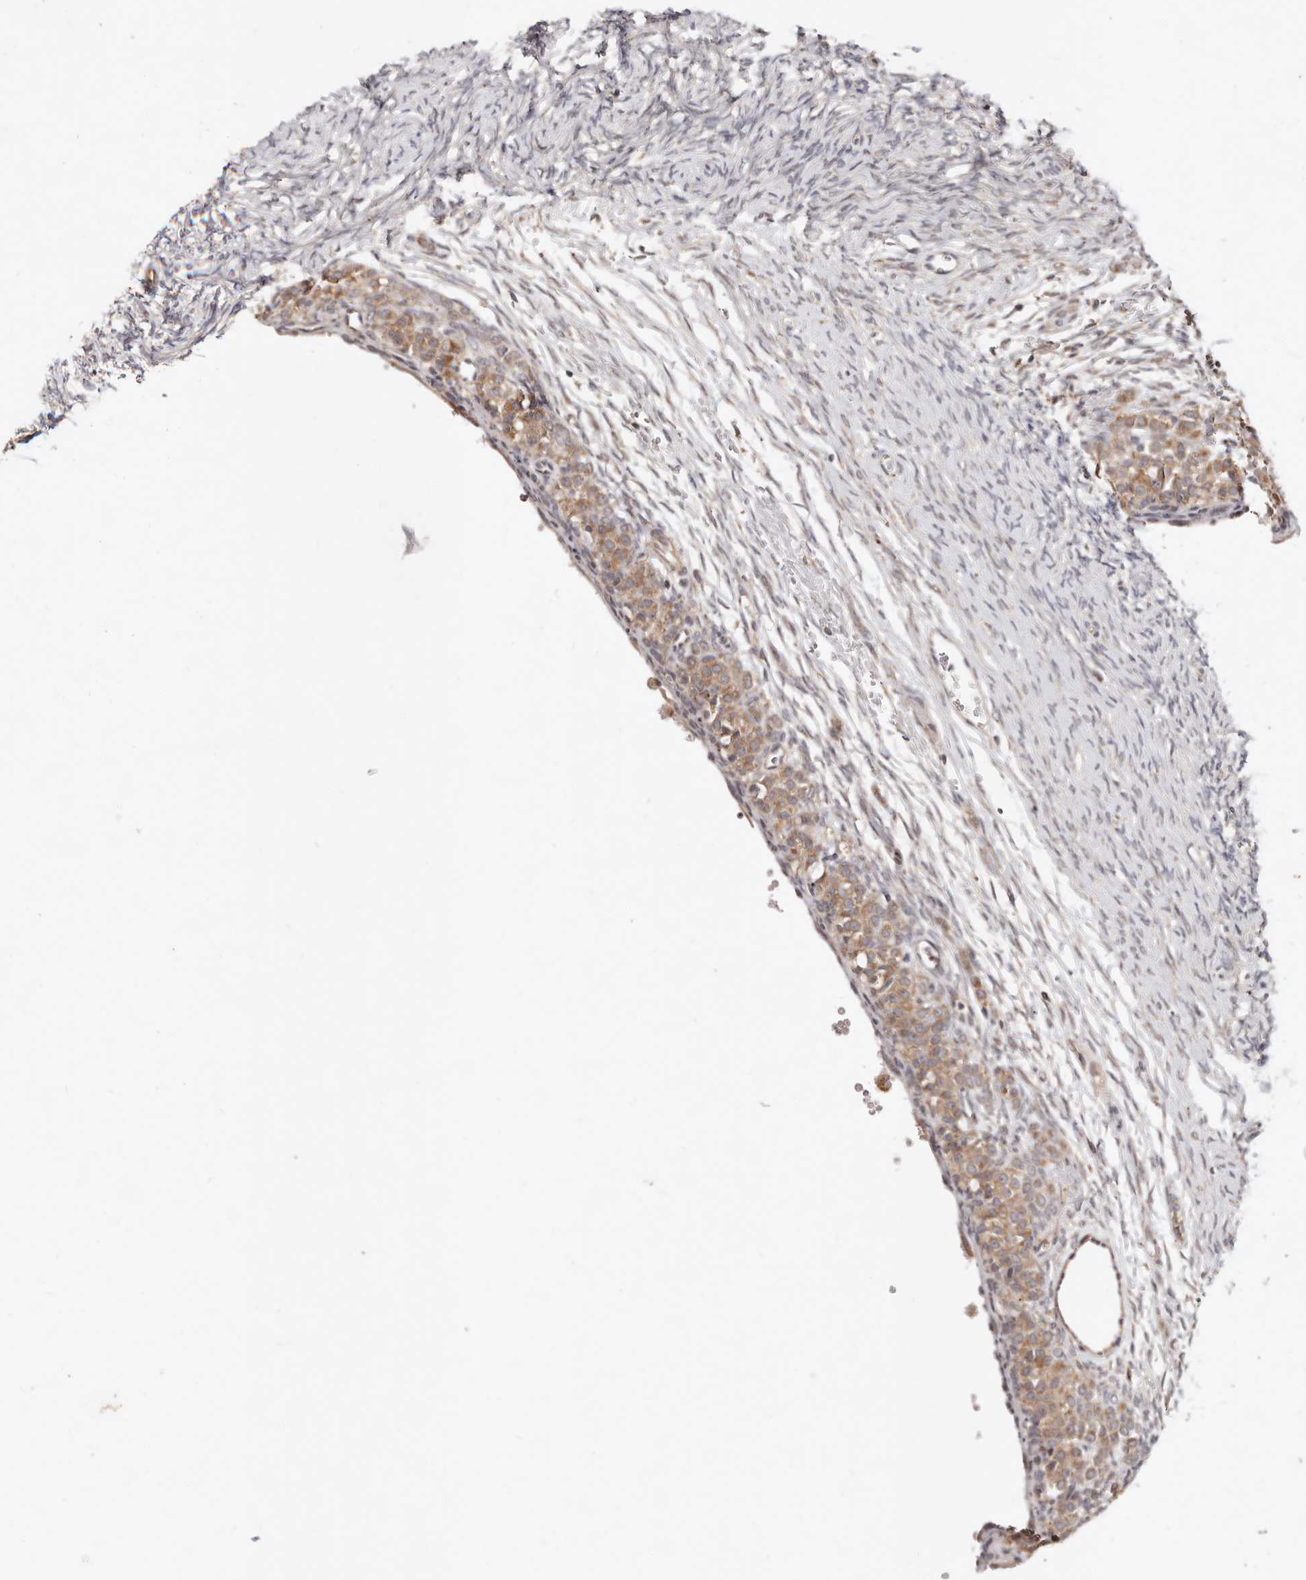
{"staining": {"intensity": "negative", "quantity": "none", "location": "none"}, "tissue": "ovary", "cell_type": "Ovarian stroma cells", "image_type": "normal", "snomed": [{"axis": "morphology", "description": "Adenocarcinoma, NOS"}, {"axis": "topography", "description": "Endometrium"}], "caption": "IHC of unremarkable human ovary shows no positivity in ovarian stroma cells. (Immunohistochemistry (ihc), brightfield microscopy, high magnification).", "gene": "USP33", "patient": {"sex": "female", "age": 32}}